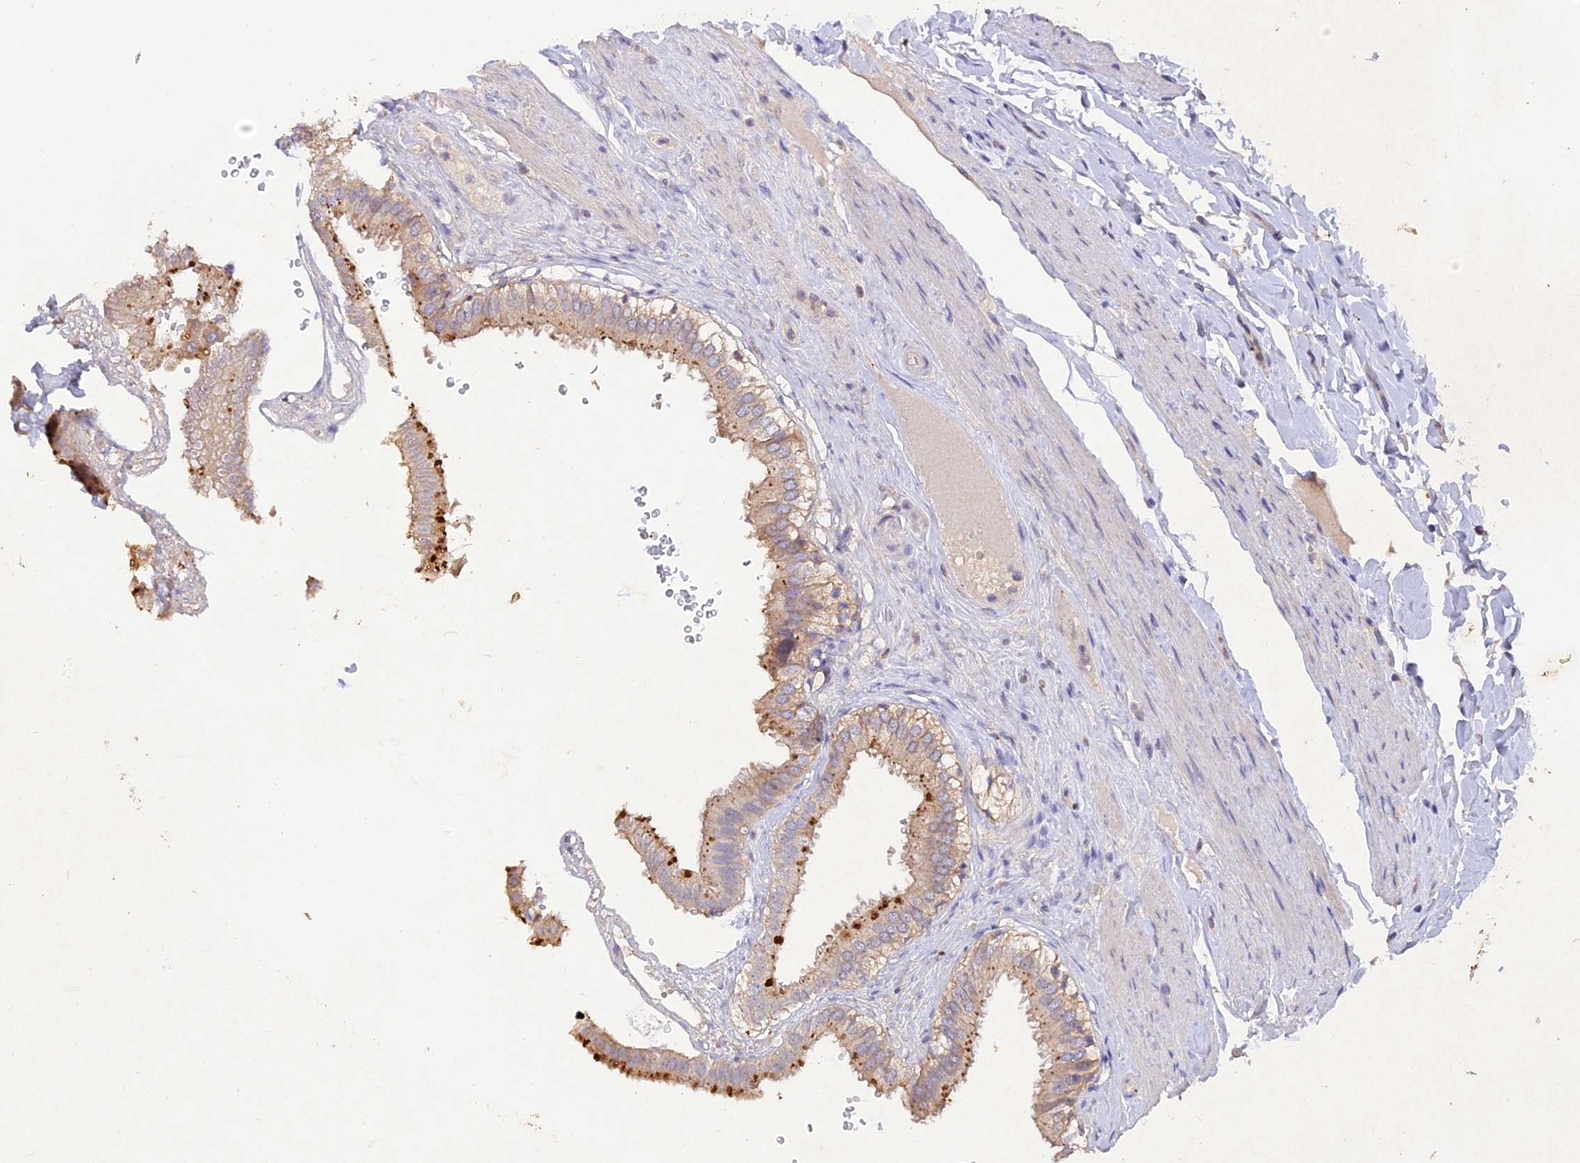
{"staining": {"intensity": "moderate", "quantity": ">75%", "location": "cytoplasmic/membranous"}, "tissue": "gallbladder", "cell_type": "Glandular cells", "image_type": "normal", "snomed": [{"axis": "morphology", "description": "Normal tissue, NOS"}, {"axis": "topography", "description": "Gallbladder"}], "caption": "DAB (3,3'-diaminobenzidine) immunohistochemical staining of normal gallbladder shows moderate cytoplasmic/membranous protein expression in about >75% of glandular cells.", "gene": "SLC26A4", "patient": {"sex": "female", "age": 61}}